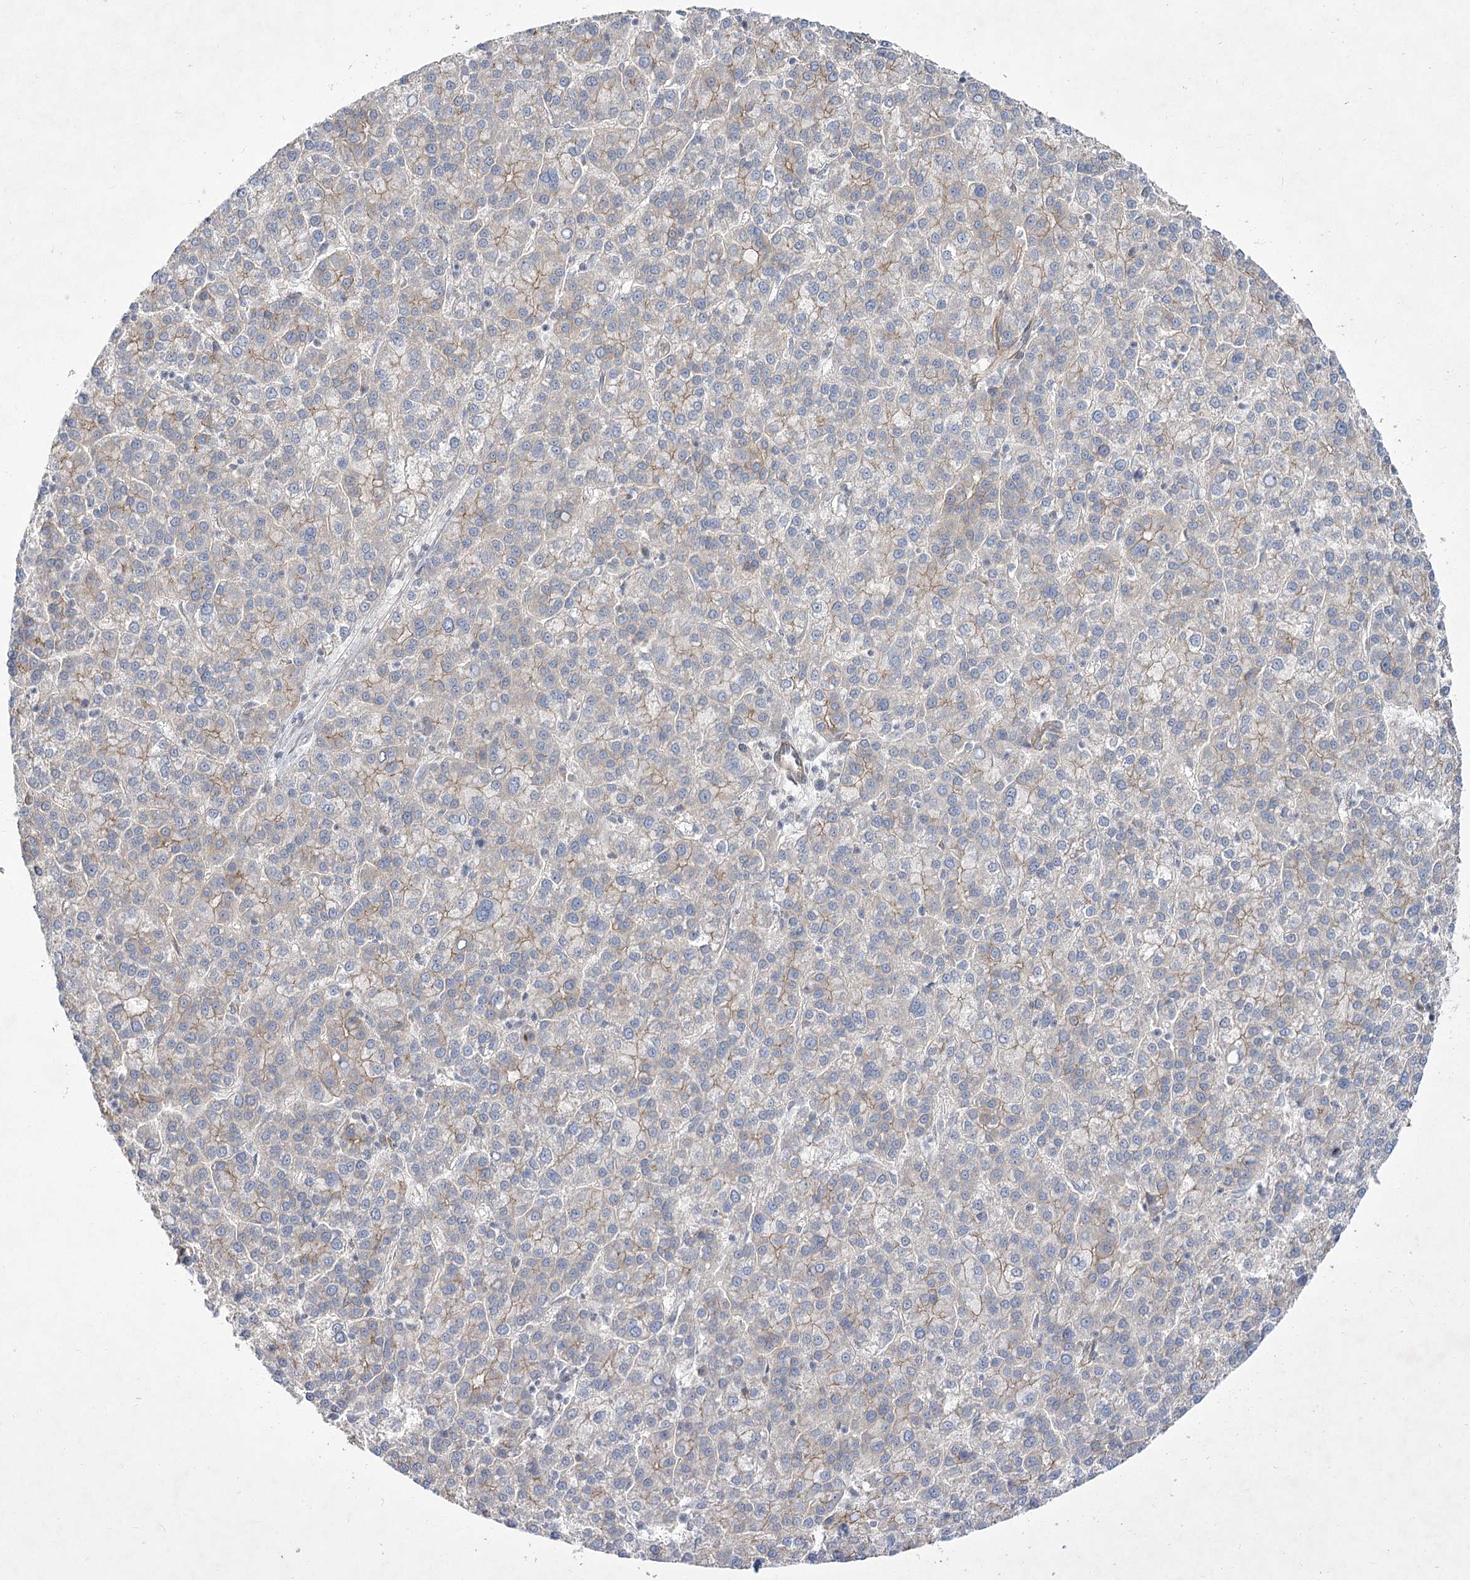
{"staining": {"intensity": "weak", "quantity": "<25%", "location": "cytoplasmic/membranous"}, "tissue": "liver cancer", "cell_type": "Tumor cells", "image_type": "cancer", "snomed": [{"axis": "morphology", "description": "Carcinoma, Hepatocellular, NOS"}, {"axis": "topography", "description": "Liver"}], "caption": "There is no significant positivity in tumor cells of hepatocellular carcinoma (liver). (DAB IHC visualized using brightfield microscopy, high magnification).", "gene": "SH3BP5L", "patient": {"sex": "female", "age": 58}}